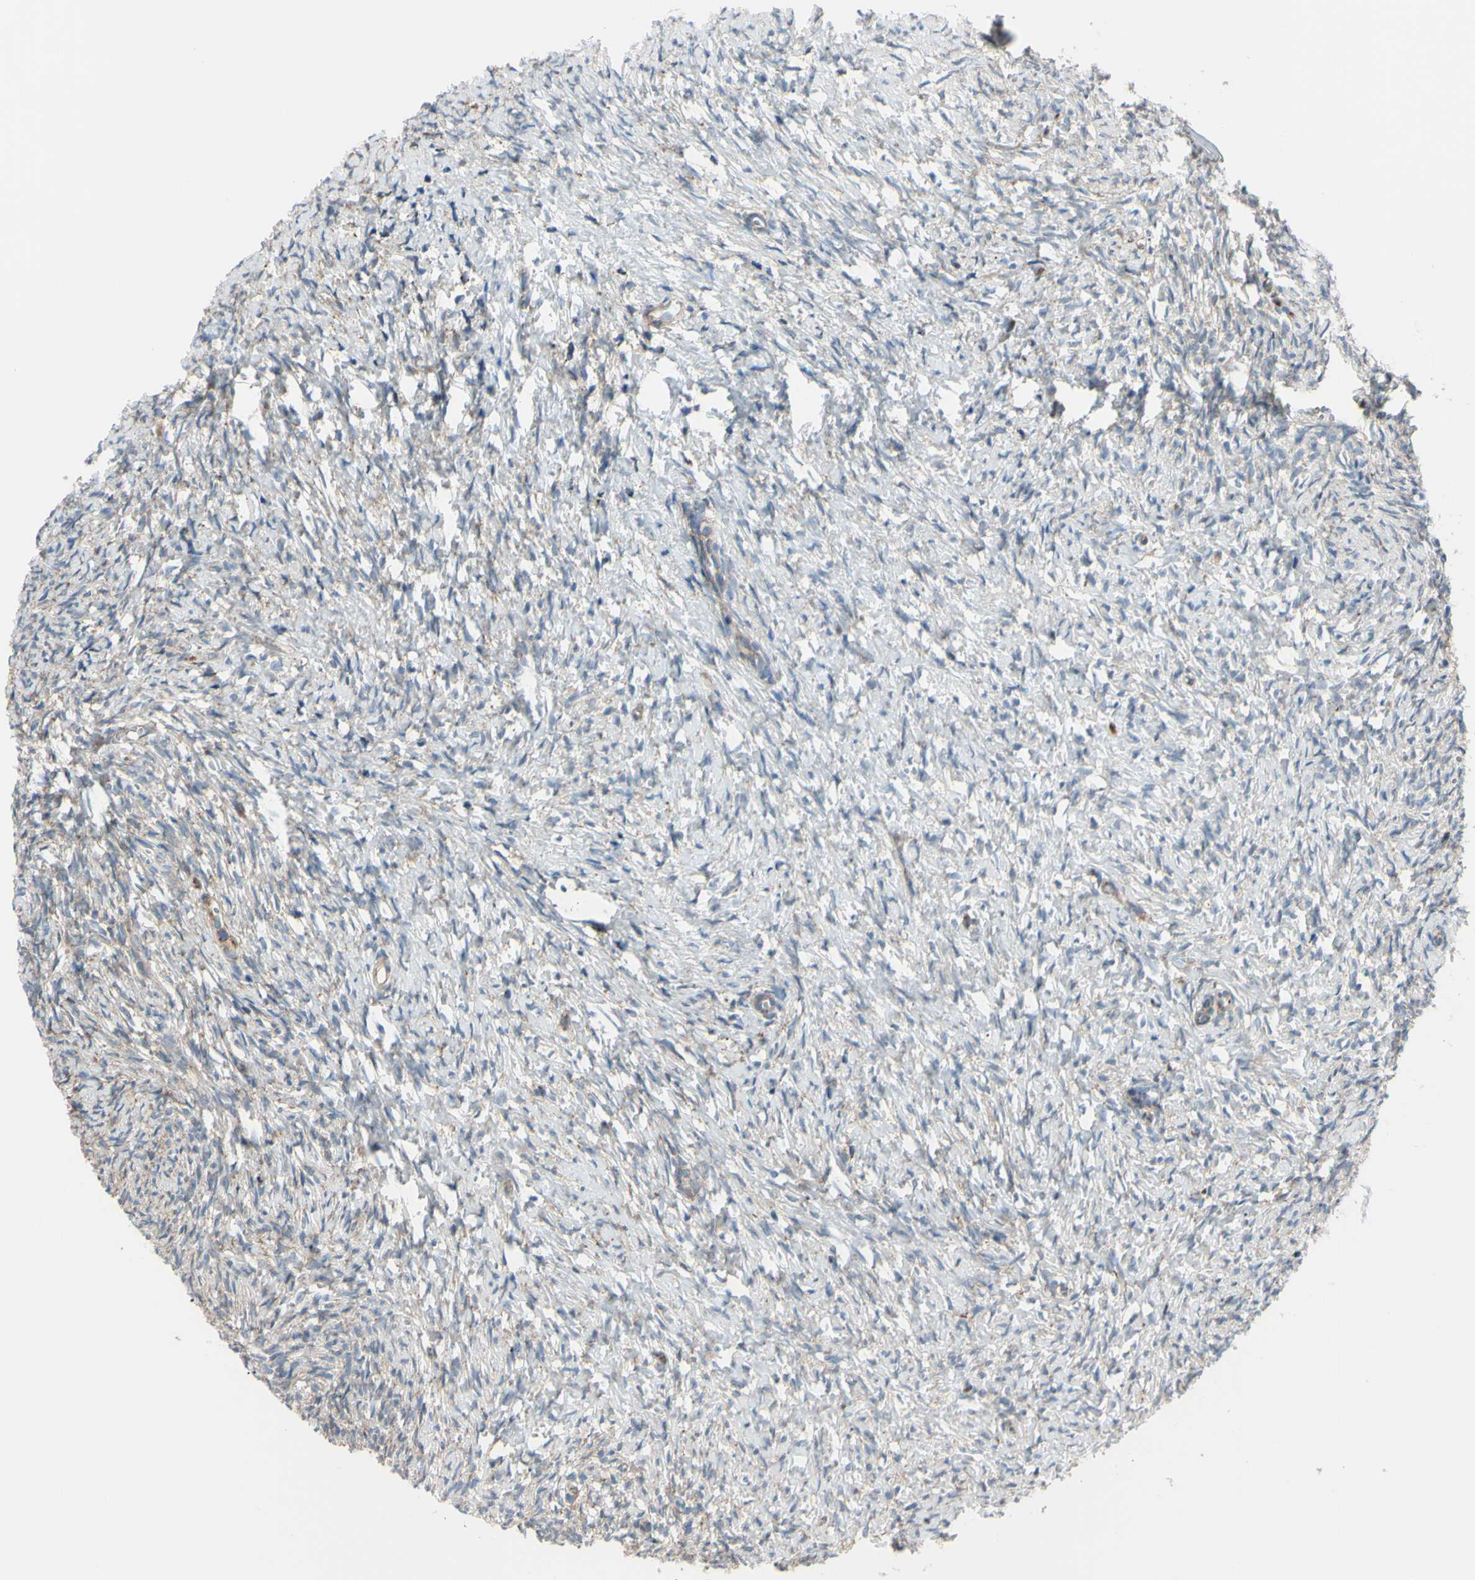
{"staining": {"intensity": "weak", "quantity": "25%-75%", "location": "cytoplasmic/membranous"}, "tissue": "ovary", "cell_type": "Follicle cells", "image_type": "normal", "snomed": [{"axis": "morphology", "description": "Normal tissue, NOS"}, {"axis": "topography", "description": "Ovary"}], "caption": "The micrograph reveals staining of normal ovary, revealing weak cytoplasmic/membranous protein staining (brown color) within follicle cells. Using DAB (brown) and hematoxylin (blue) stains, captured at high magnification using brightfield microscopy.", "gene": "BMF", "patient": {"sex": "female", "age": 35}}